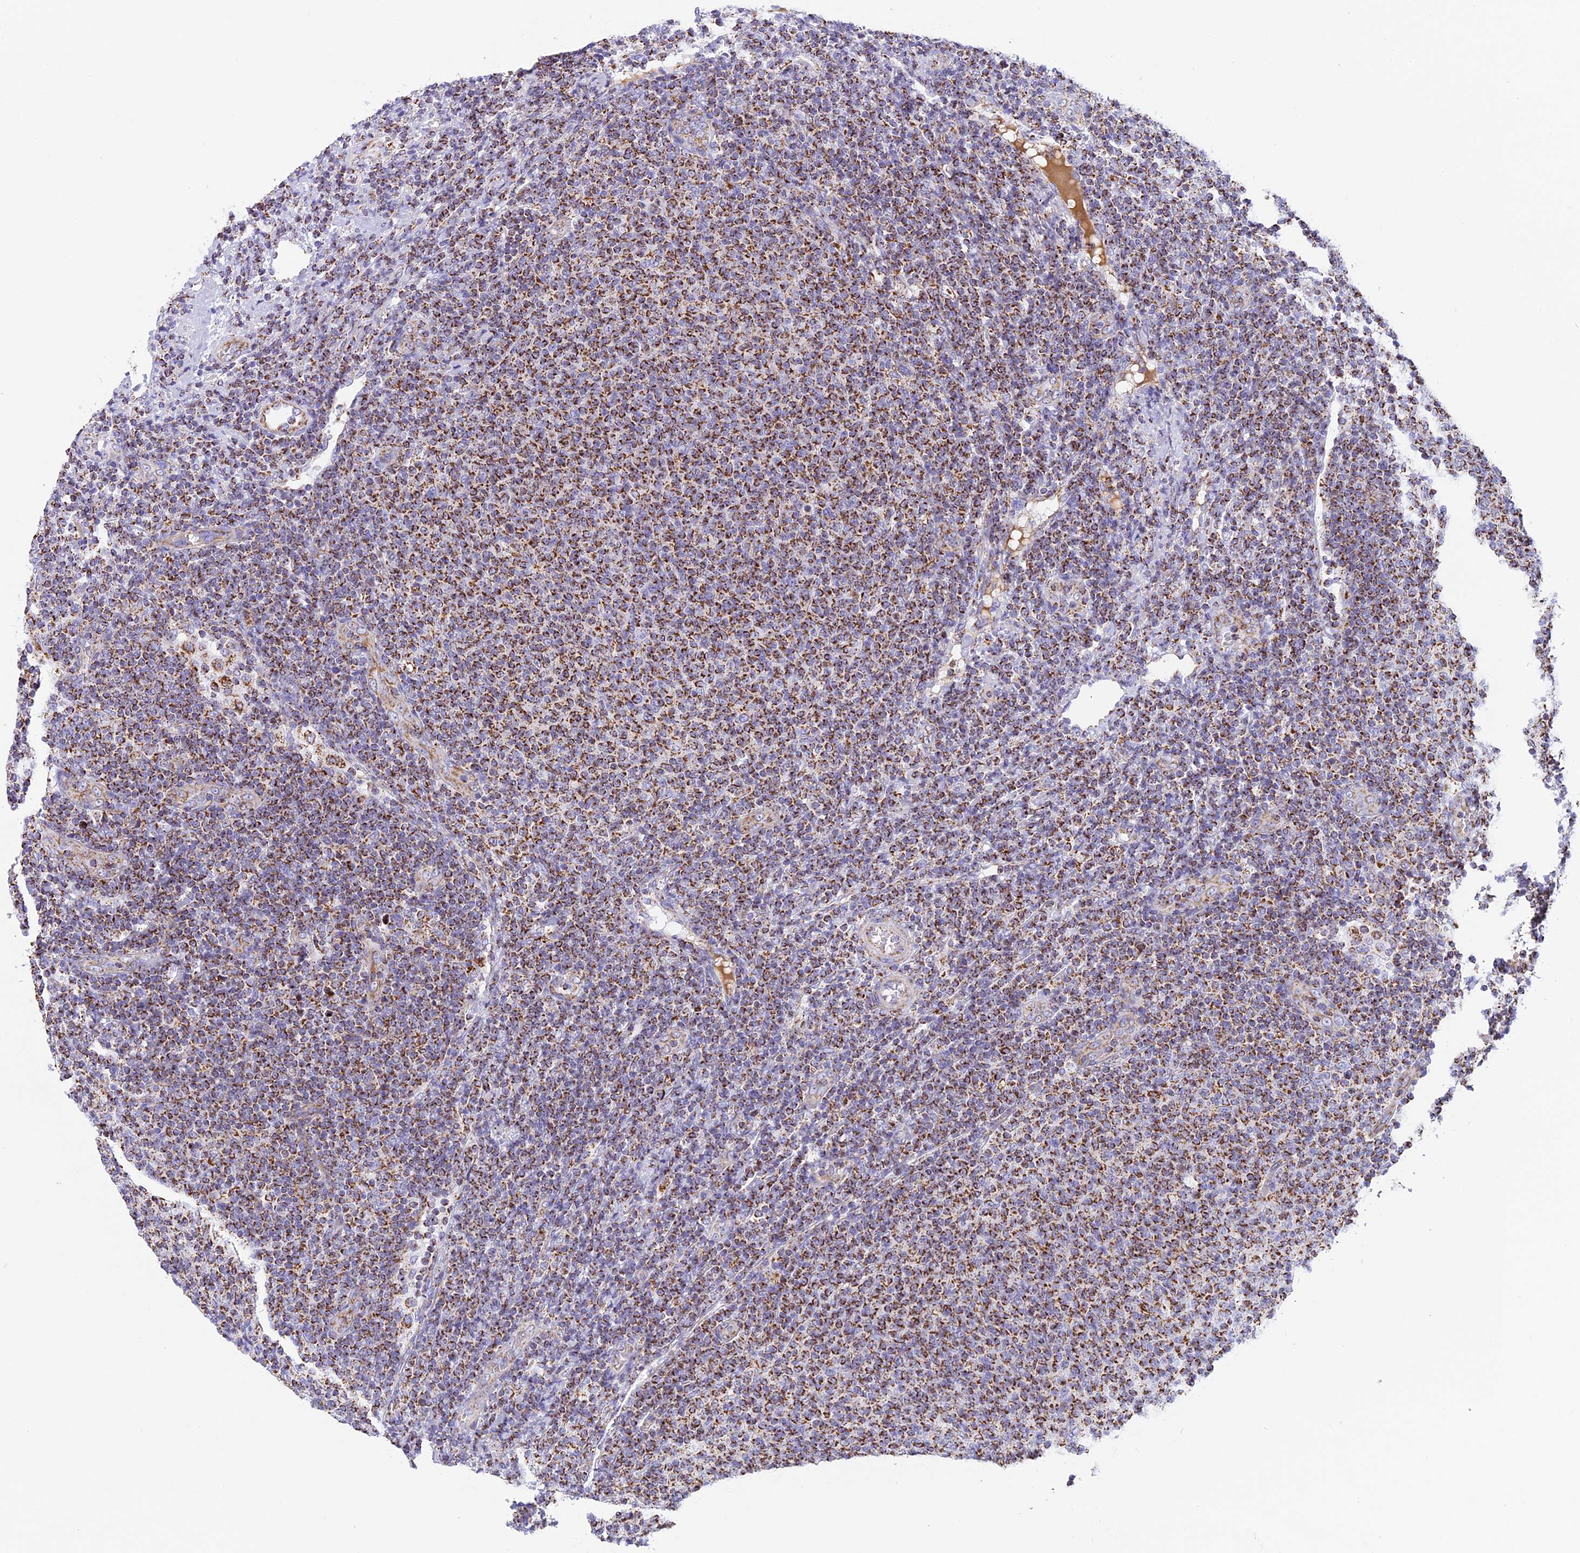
{"staining": {"intensity": "strong", "quantity": ">75%", "location": "cytoplasmic/membranous"}, "tissue": "lymphoma", "cell_type": "Tumor cells", "image_type": "cancer", "snomed": [{"axis": "morphology", "description": "Malignant lymphoma, non-Hodgkin's type, Low grade"}, {"axis": "topography", "description": "Lymph node"}], "caption": "Human low-grade malignant lymphoma, non-Hodgkin's type stained with a protein marker demonstrates strong staining in tumor cells.", "gene": "KCNG1", "patient": {"sex": "male", "age": 66}}